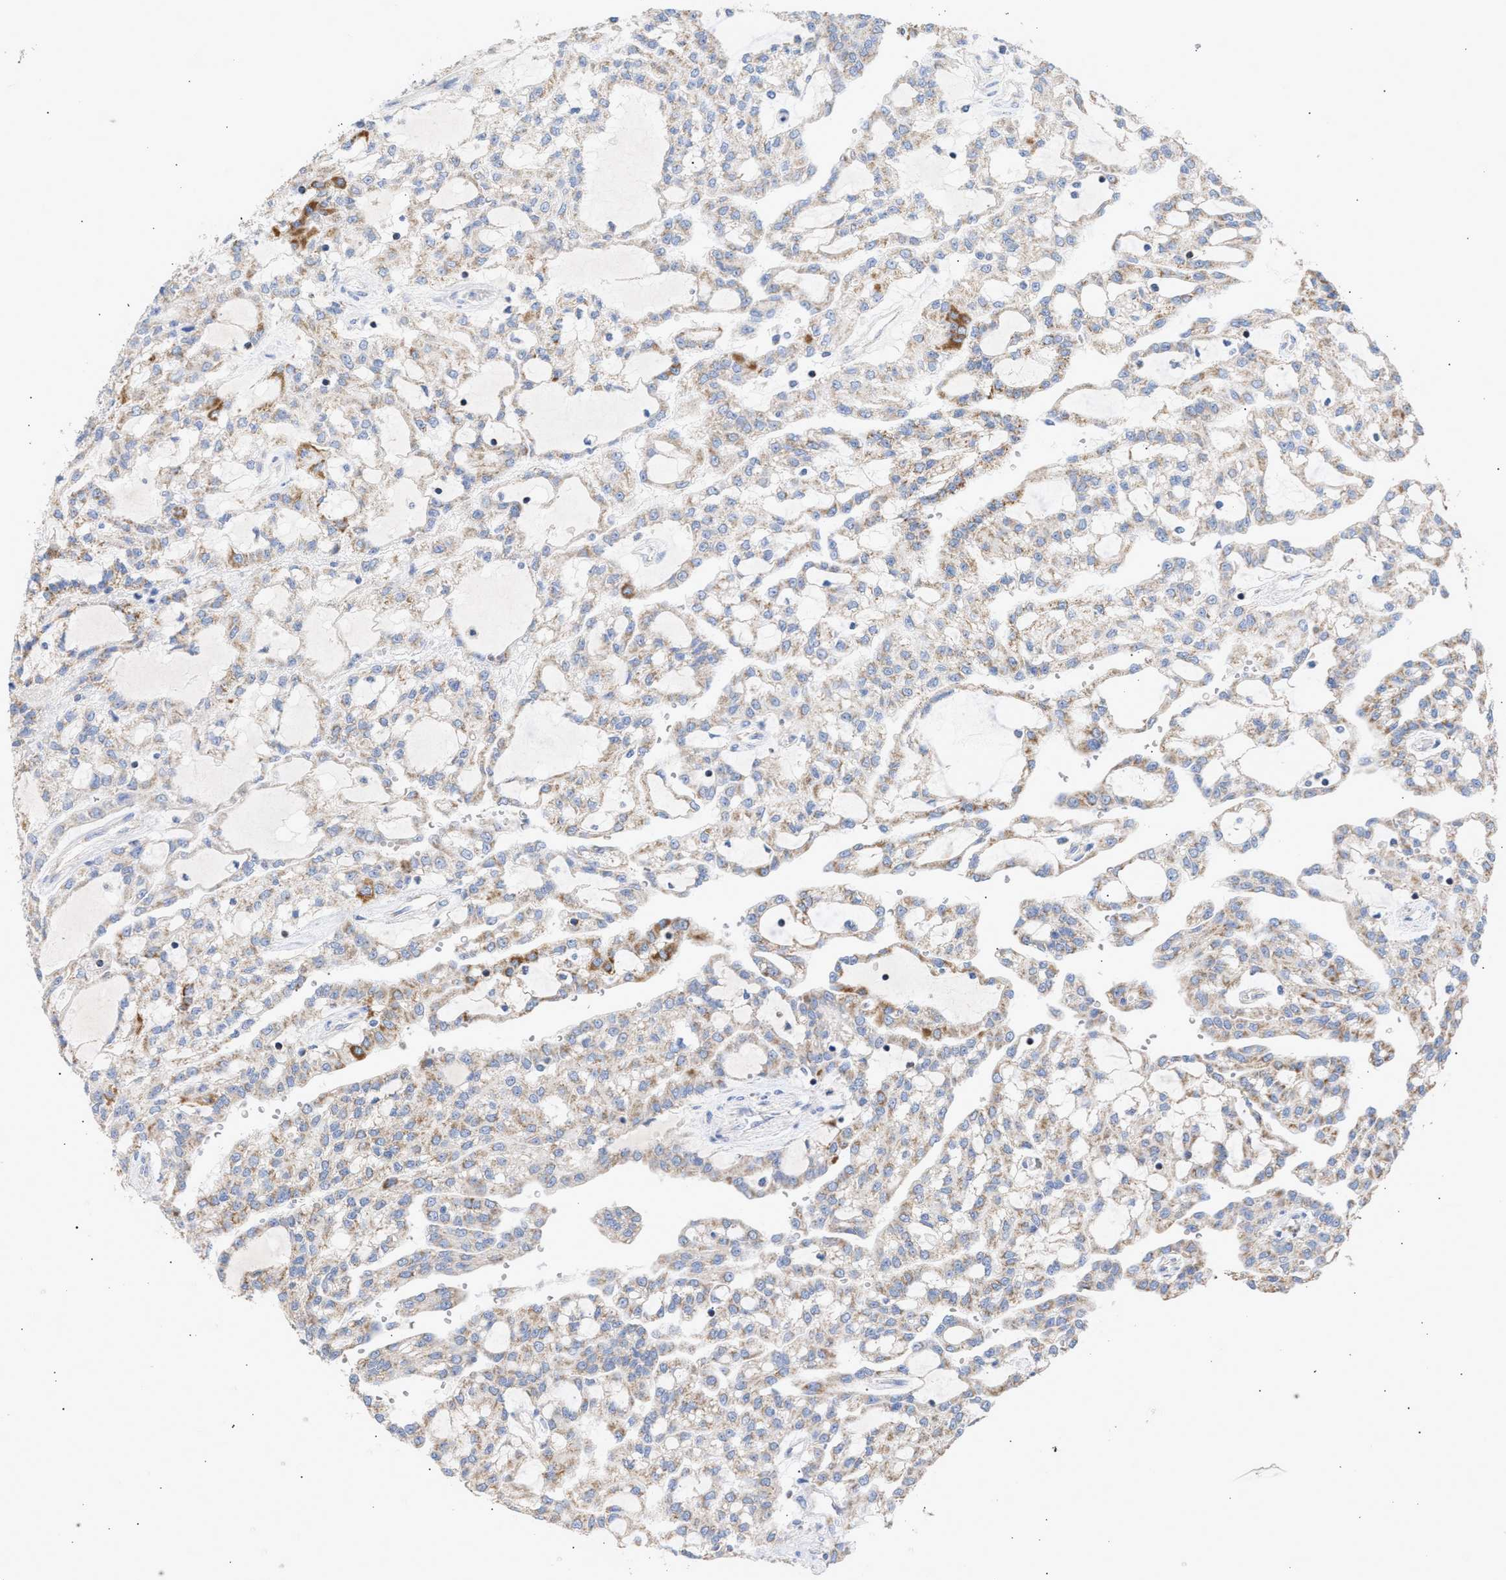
{"staining": {"intensity": "moderate", "quantity": "25%-75%", "location": "cytoplasmic/membranous"}, "tissue": "renal cancer", "cell_type": "Tumor cells", "image_type": "cancer", "snomed": [{"axis": "morphology", "description": "Adenocarcinoma, NOS"}, {"axis": "topography", "description": "Kidney"}], "caption": "Human renal cancer stained with a brown dye shows moderate cytoplasmic/membranous positive staining in approximately 25%-75% of tumor cells.", "gene": "ACOT13", "patient": {"sex": "male", "age": 63}}